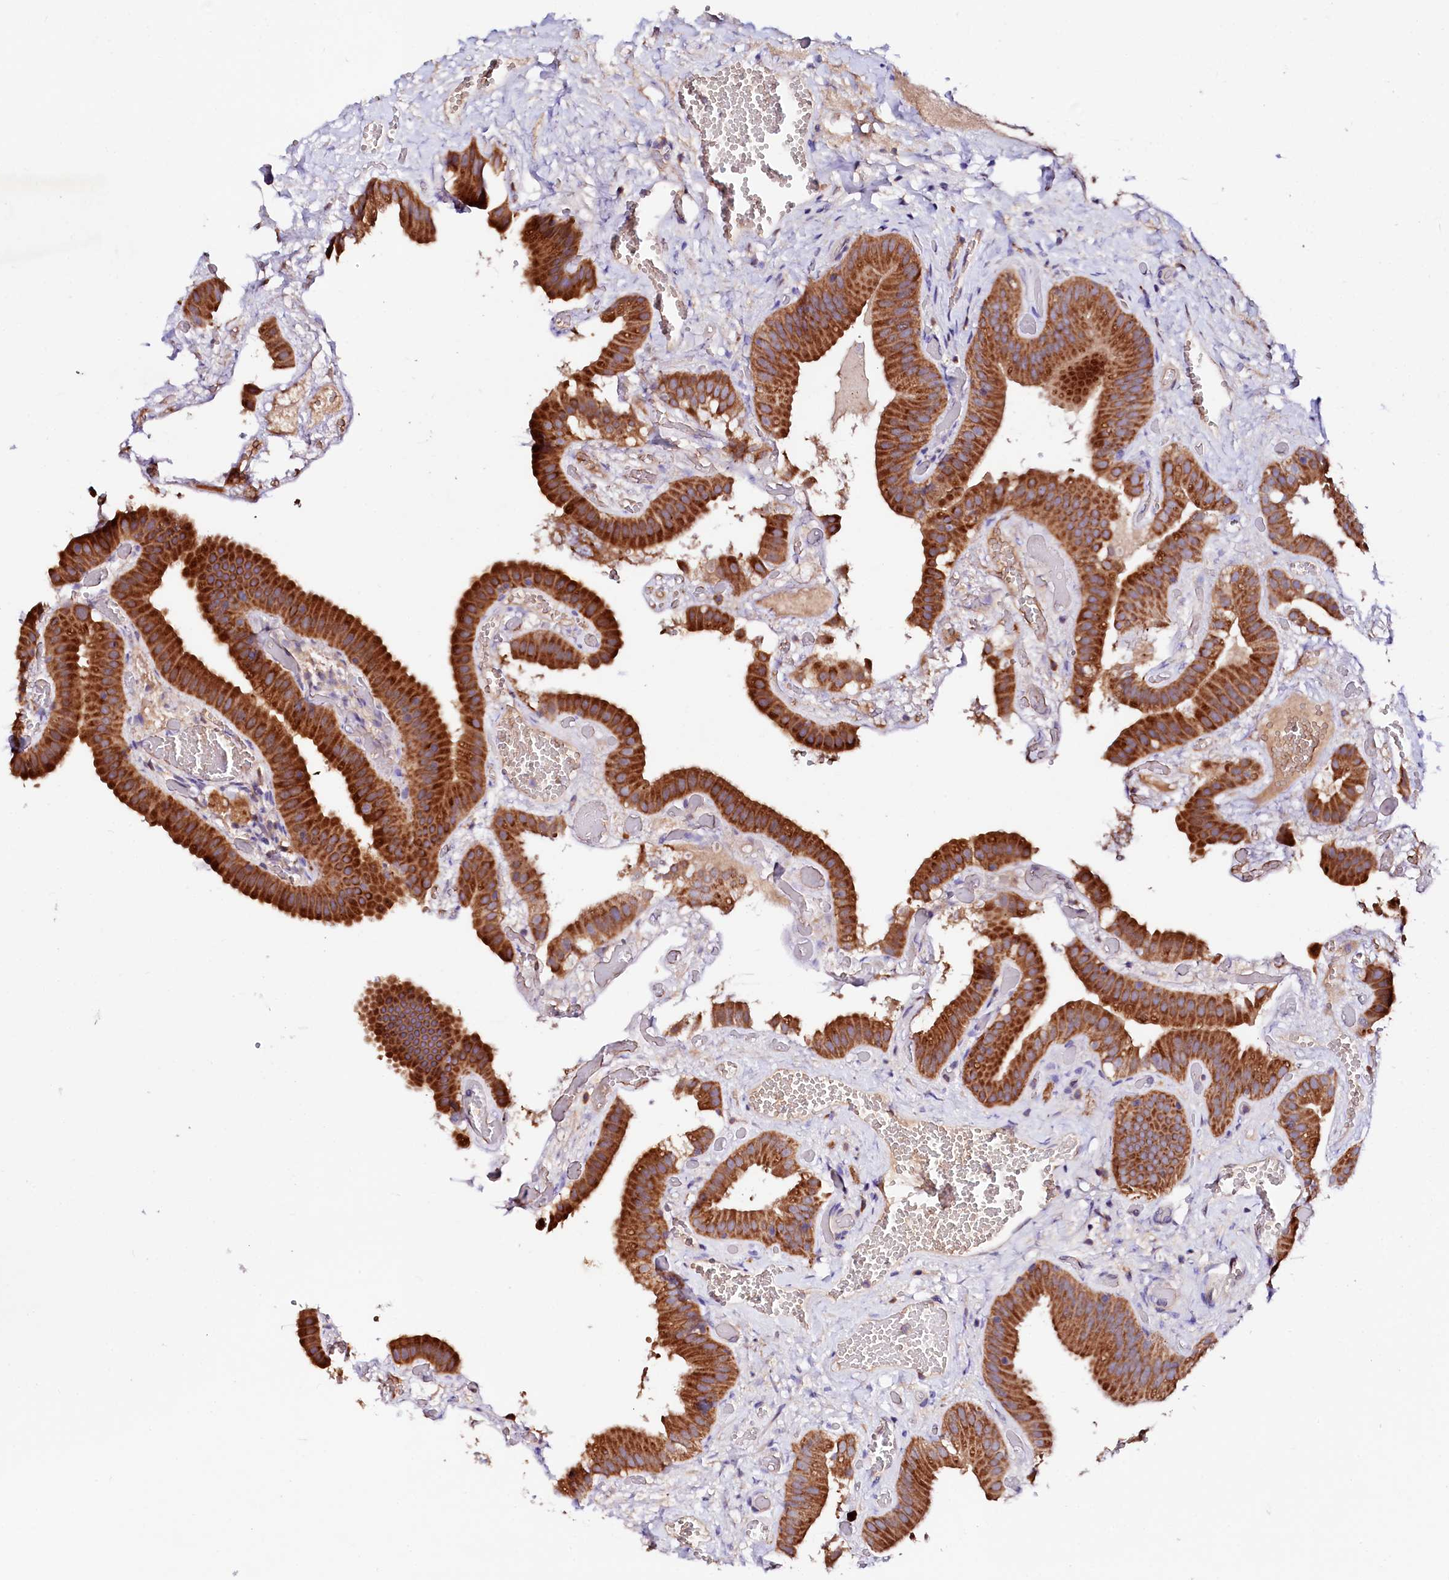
{"staining": {"intensity": "strong", "quantity": ">75%", "location": "cytoplasmic/membranous"}, "tissue": "gallbladder", "cell_type": "Glandular cells", "image_type": "normal", "snomed": [{"axis": "morphology", "description": "Normal tissue, NOS"}, {"axis": "topography", "description": "Gallbladder"}], "caption": "IHC histopathology image of unremarkable gallbladder: human gallbladder stained using immunohistochemistry shows high levels of strong protein expression localized specifically in the cytoplasmic/membranous of glandular cells, appearing as a cytoplasmic/membranous brown color.", "gene": "ST3GAL1", "patient": {"sex": "female", "age": 64}}